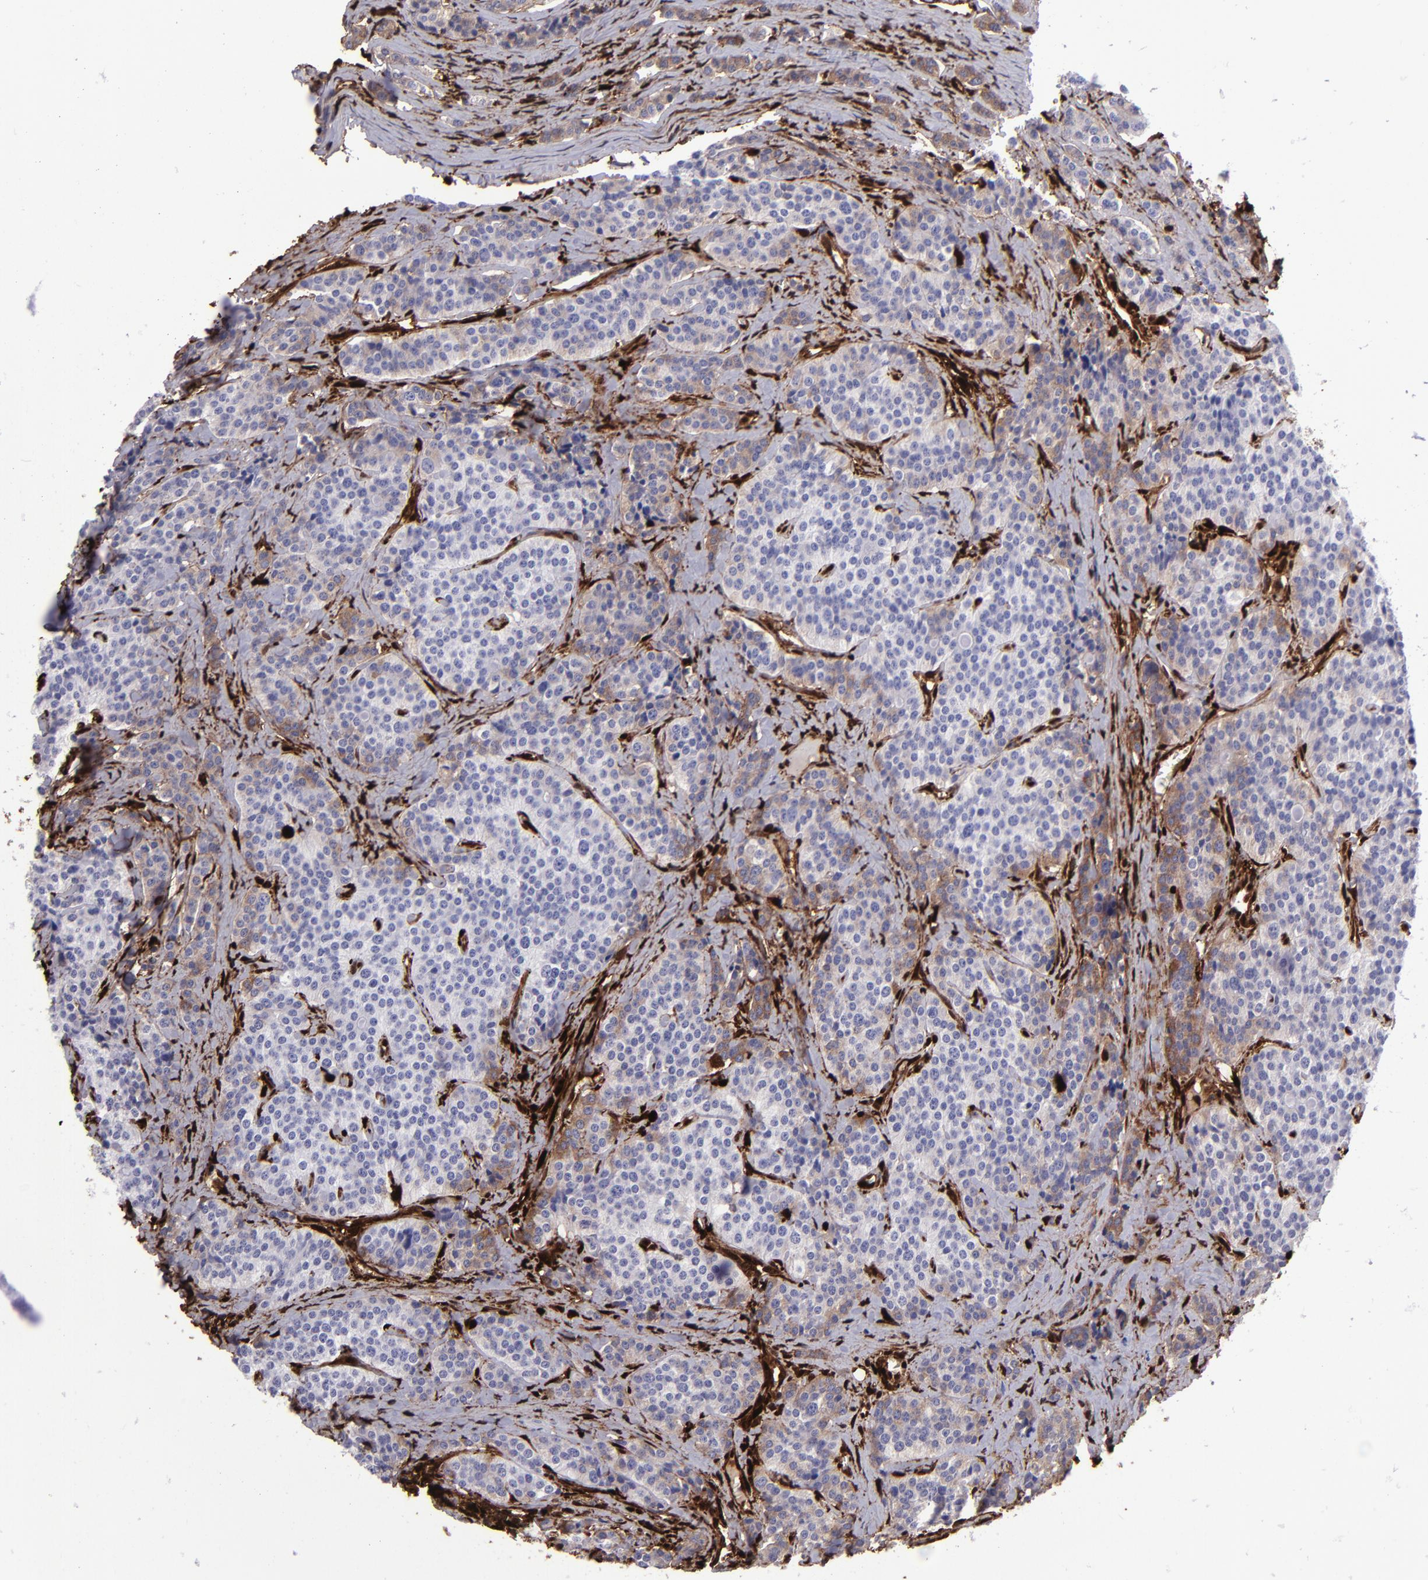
{"staining": {"intensity": "negative", "quantity": "none", "location": "none"}, "tissue": "carcinoid", "cell_type": "Tumor cells", "image_type": "cancer", "snomed": [{"axis": "morphology", "description": "Carcinoid, malignant, NOS"}, {"axis": "topography", "description": "Small intestine"}], "caption": "A micrograph of carcinoid stained for a protein demonstrates no brown staining in tumor cells. (DAB immunohistochemistry, high magnification).", "gene": "TYMP", "patient": {"sex": "male", "age": 63}}